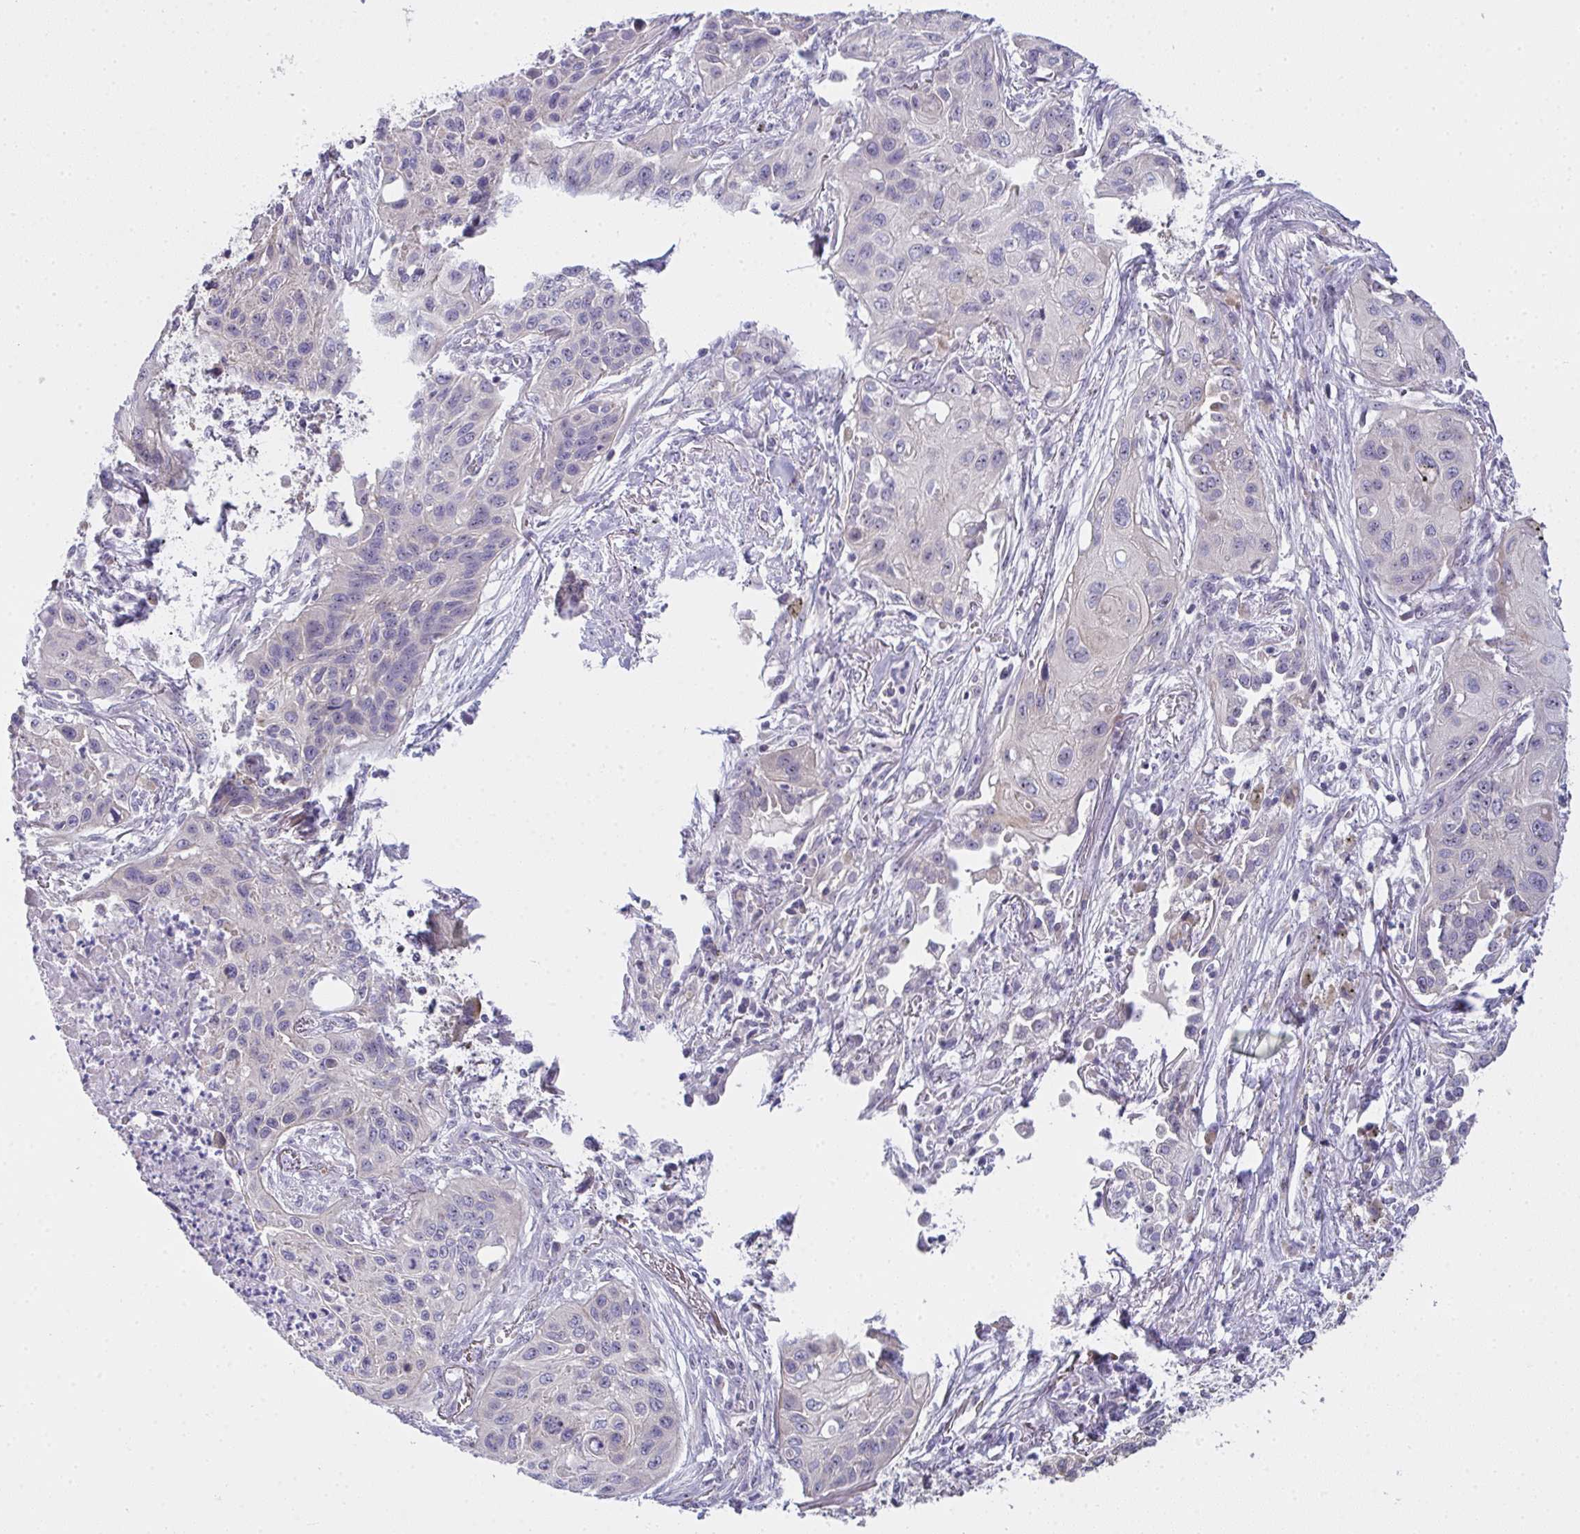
{"staining": {"intensity": "negative", "quantity": "none", "location": "none"}, "tissue": "lung cancer", "cell_type": "Tumor cells", "image_type": "cancer", "snomed": [{"axis": "morphology", "description": "Squamous cell carcinoma, NOS"}, {"axis": "topography", "description": "Lung"}], "caption": "This histopathology image is of lung cancer (squamous cell carcinoma) stained with immunohistochemistry to label a protein in brown with the nuclei are counter-stained blue. There is no expression in tumor cells.", "gene": "NT5C1A", "patient": {"sex": "male", "age": 71}}